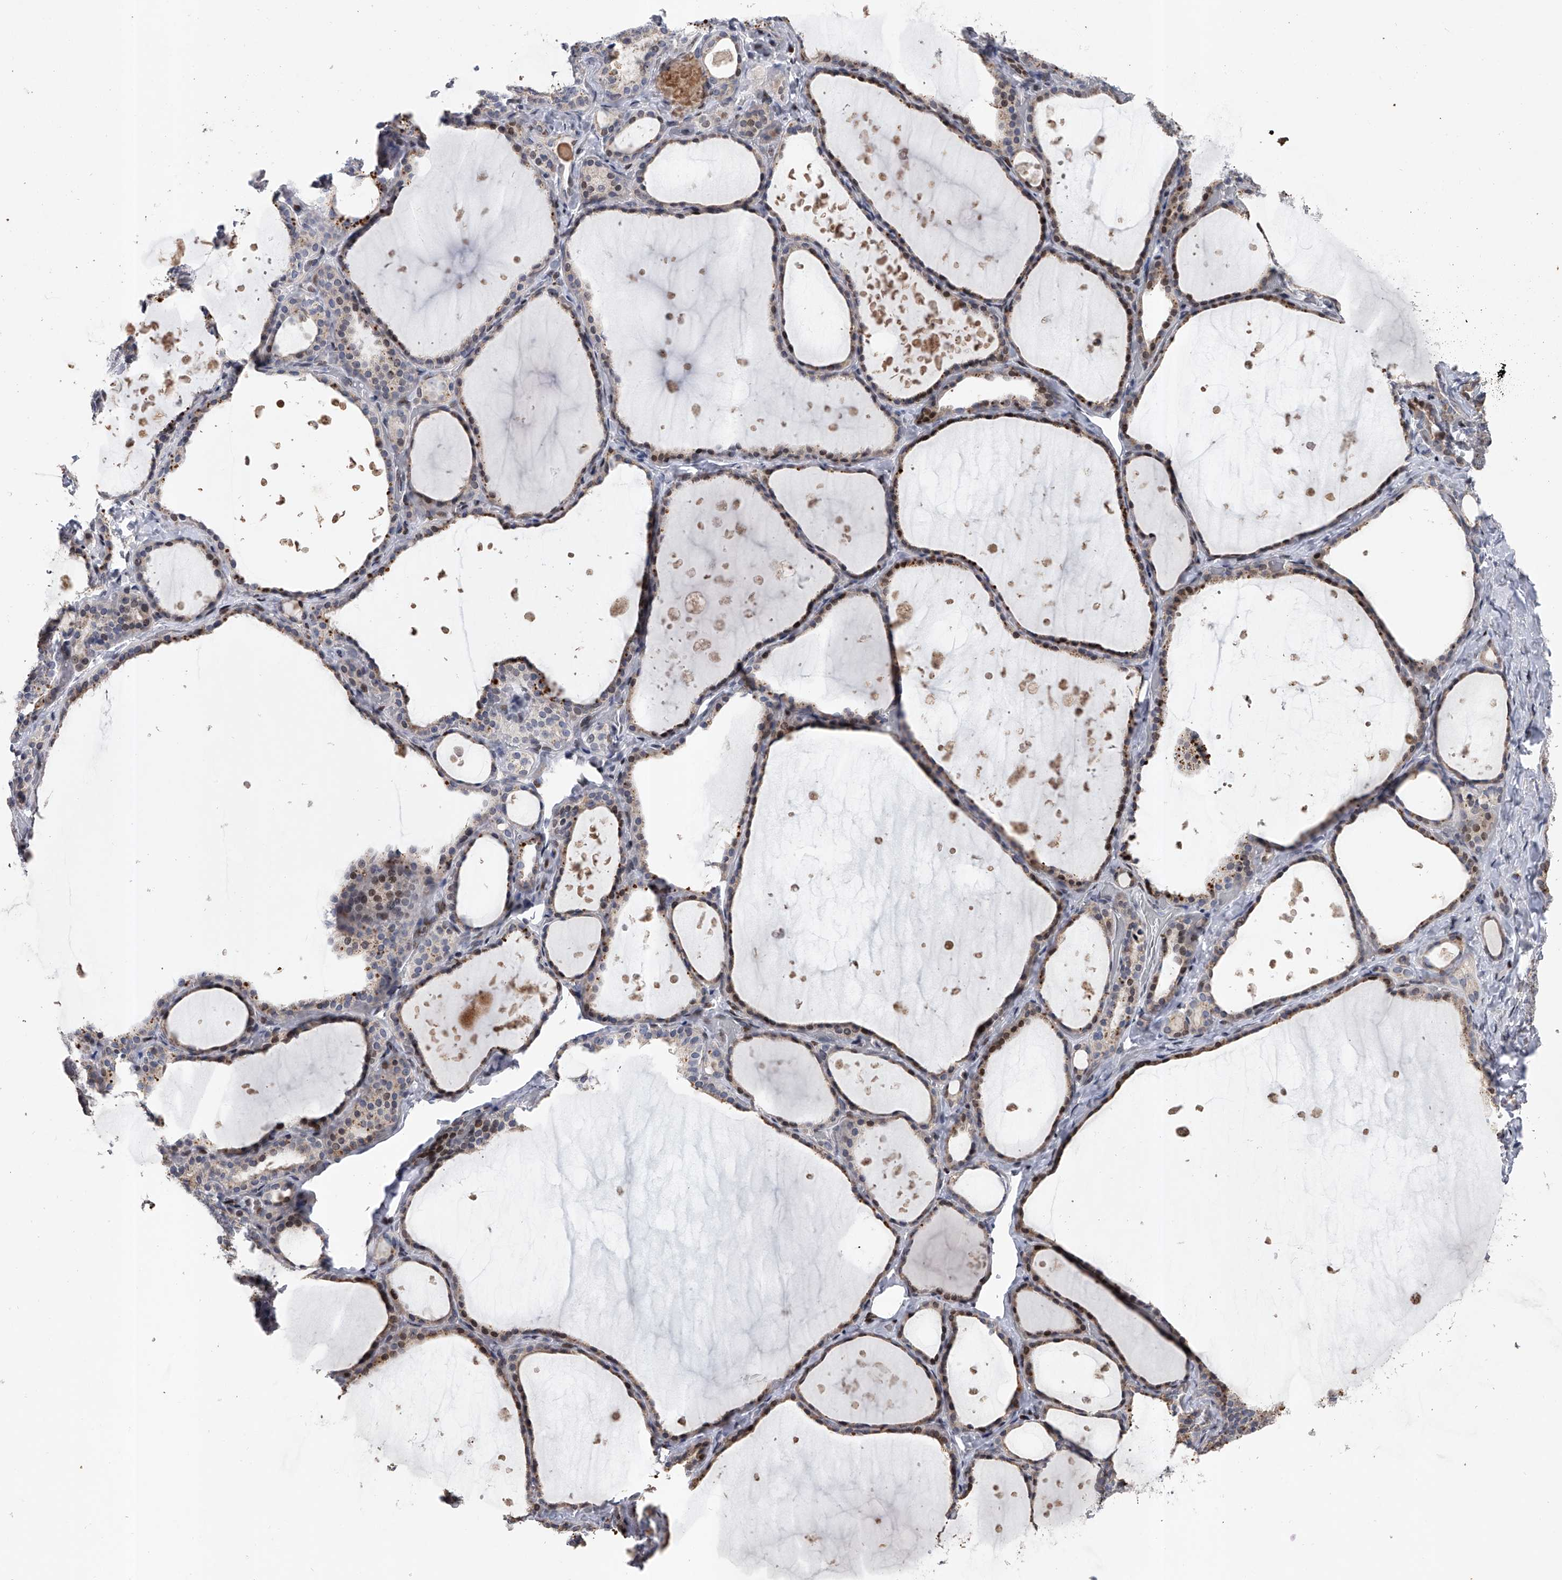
{"staining": {"intensity": "moderate", "quantity": "<25%", "location": "nuclear"}, "tissue": "thyroid gland", "cell_type": "Glandular cells", "image_type": "normal", "snomed": [{"axis": "morphology", "description": "Normal tissue, NOS"}, {"axis": "topography", "description": "Thyroid gland"}], "caption": "A brown stain shows moderate nuclear expression of a protein in glandular cells of benign thyroid gland. (DAB (3,3'-diaminobenzidine) IHC with brightfield microscopy, high magnification).", "gene": "RWDD2A", "patient": {"sex": "female", "age": 44}}